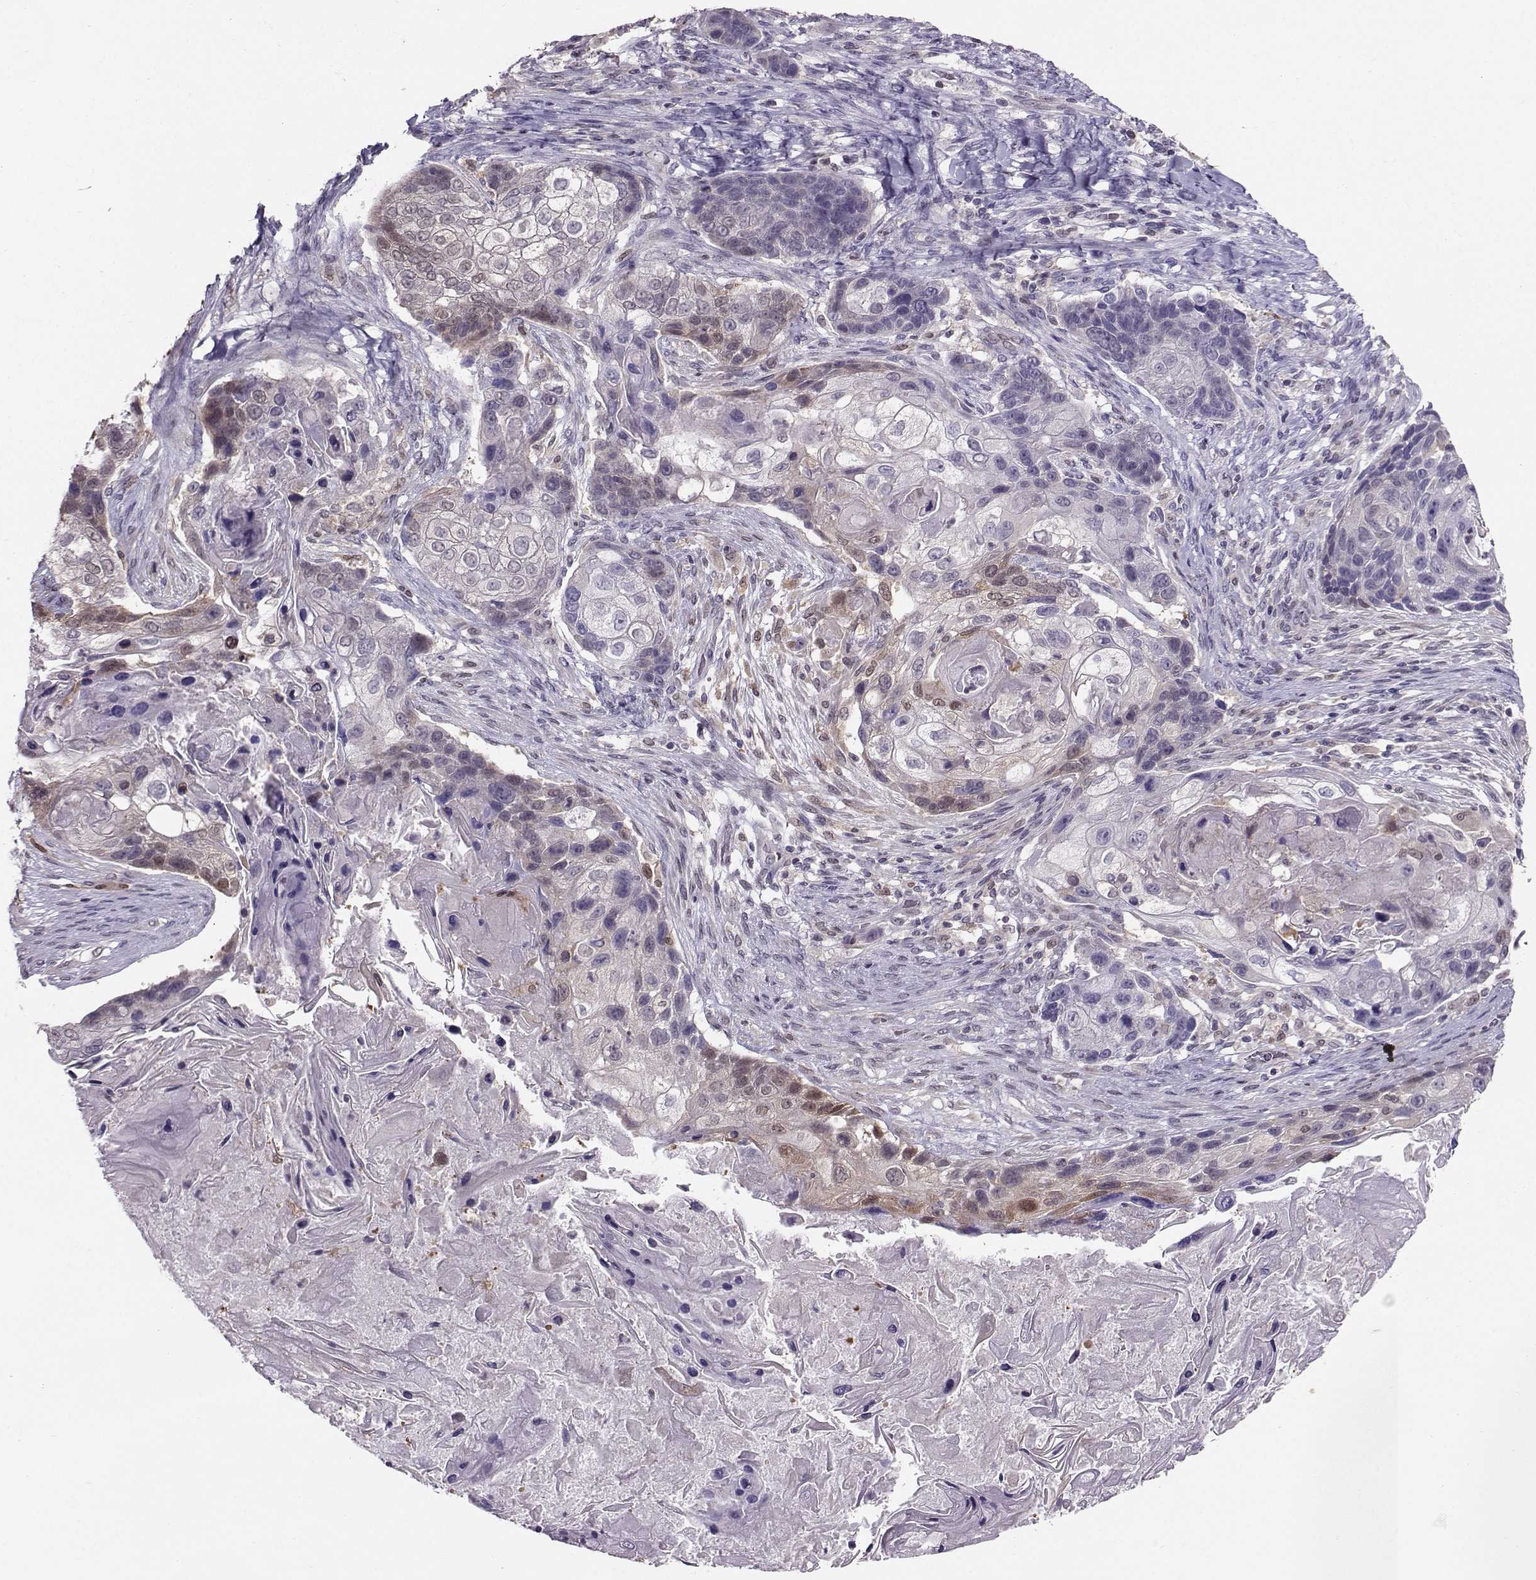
{"staining": {"intensity": "negative", "quantity": "none", "location": "none"}, "tissue": "lung cancer", "cell_type": "Tumor cells", "image_type": "cancer", "snomed": [{"axis": "morphology", "description": "Squamous cell carcinoma, NOS"}, {"axis": "topography", "description": "Lung"}], "caption": "High power microscopy image of an immunohistochemistry image of lung cancer (squamous cell carcinoma), revealing no significant expression in tumor cells. The staining is performed using DAB (3,3'-diaminobenzidine) brown chromogen with nuclei counter-stained in using hematoxylin.", "gene": "PGK1", "patient": {"sex": "male", "age": 69}}